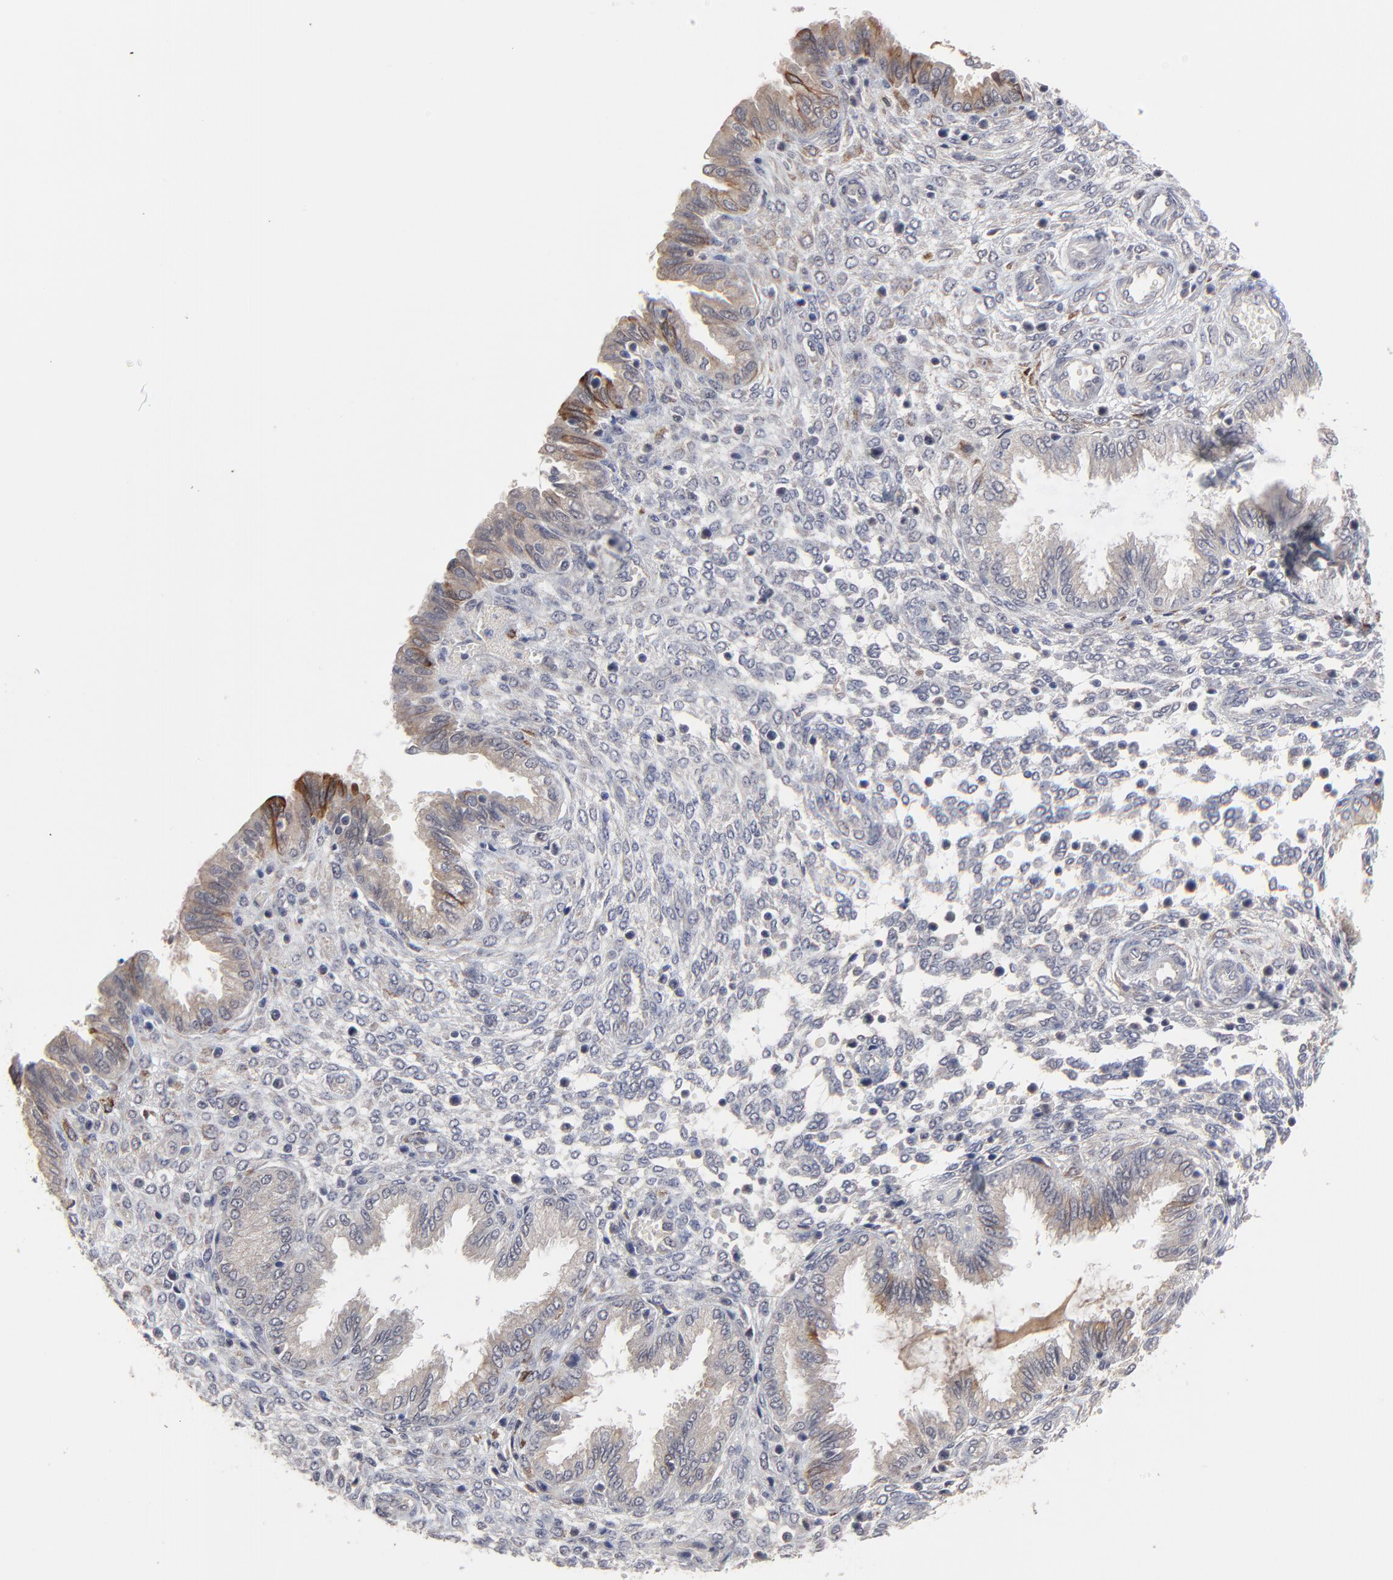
{"staining": {"intensity": "negative", "quantity": "none", "location": "none"}, "tissue": "endometrium", "cell_type": "Cells in endometrial stroma", "image_type": "normal", "snomed": [{"axis": "morphology", "description": "Normal tissue, NOS"}, {"axis": "topography", "description": "Endometrium"}], "caption": "Immunohistochemistry (IHC) image of normal human endometrium stained for a protein (brown), which demonstrates no expression in cells in endometrial stroma.", "gene": "FAM199X", "patient": {"sex": "female", "age": 33}}